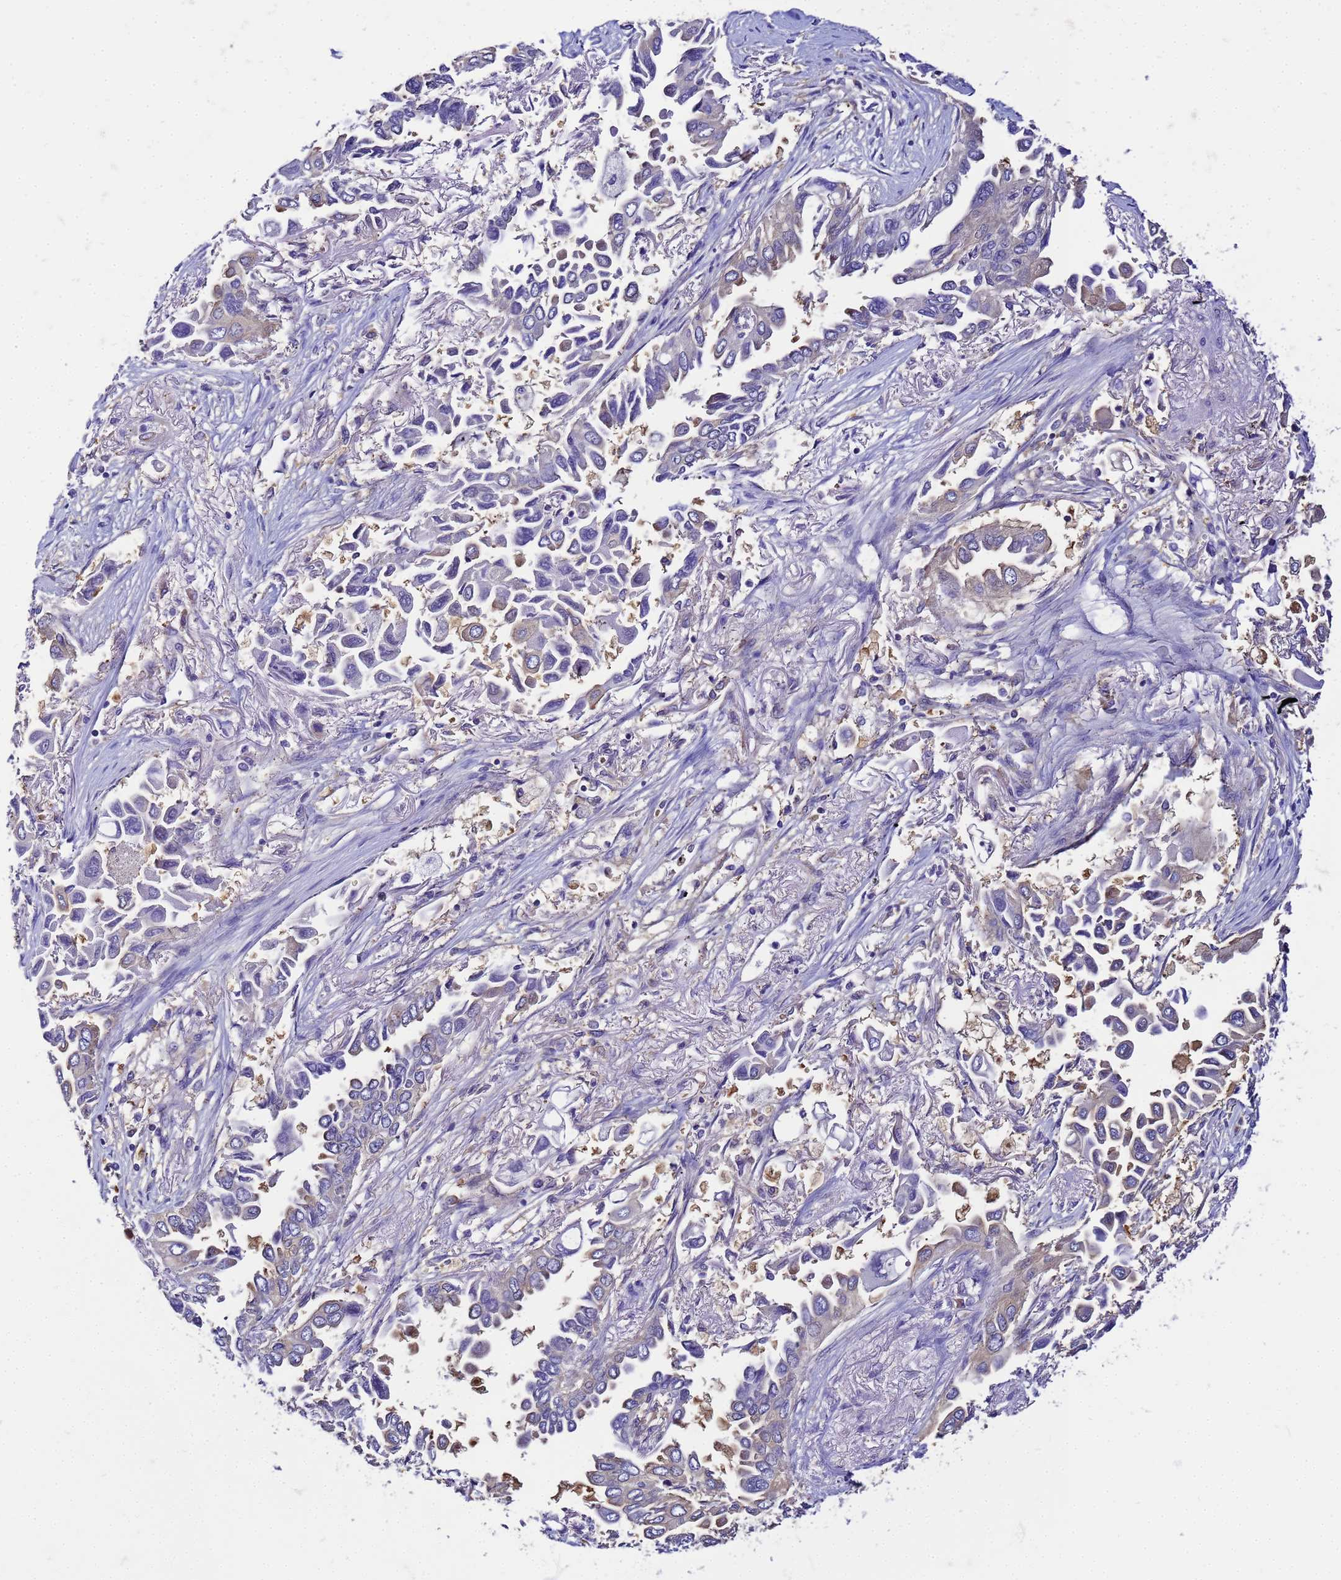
{"staining": {"intensity": "weak", "quantity": "<25%", "location": "cytoplasmic/membranous"}, "tissue": "lung cancer", "cell_type": "Tumor cells", "image_type": "cancer", "snomed": [{"axis": "morphology", "description": "Adenocarcinoma, NOS"}, {"axis": "topography", "description": "Lung"}], "caption": "Tumor cells show no significant protein positivity in adenocarcinoma (lung).", "gene": "NARS1", "patient": {"sex": "female", "age": 76}}